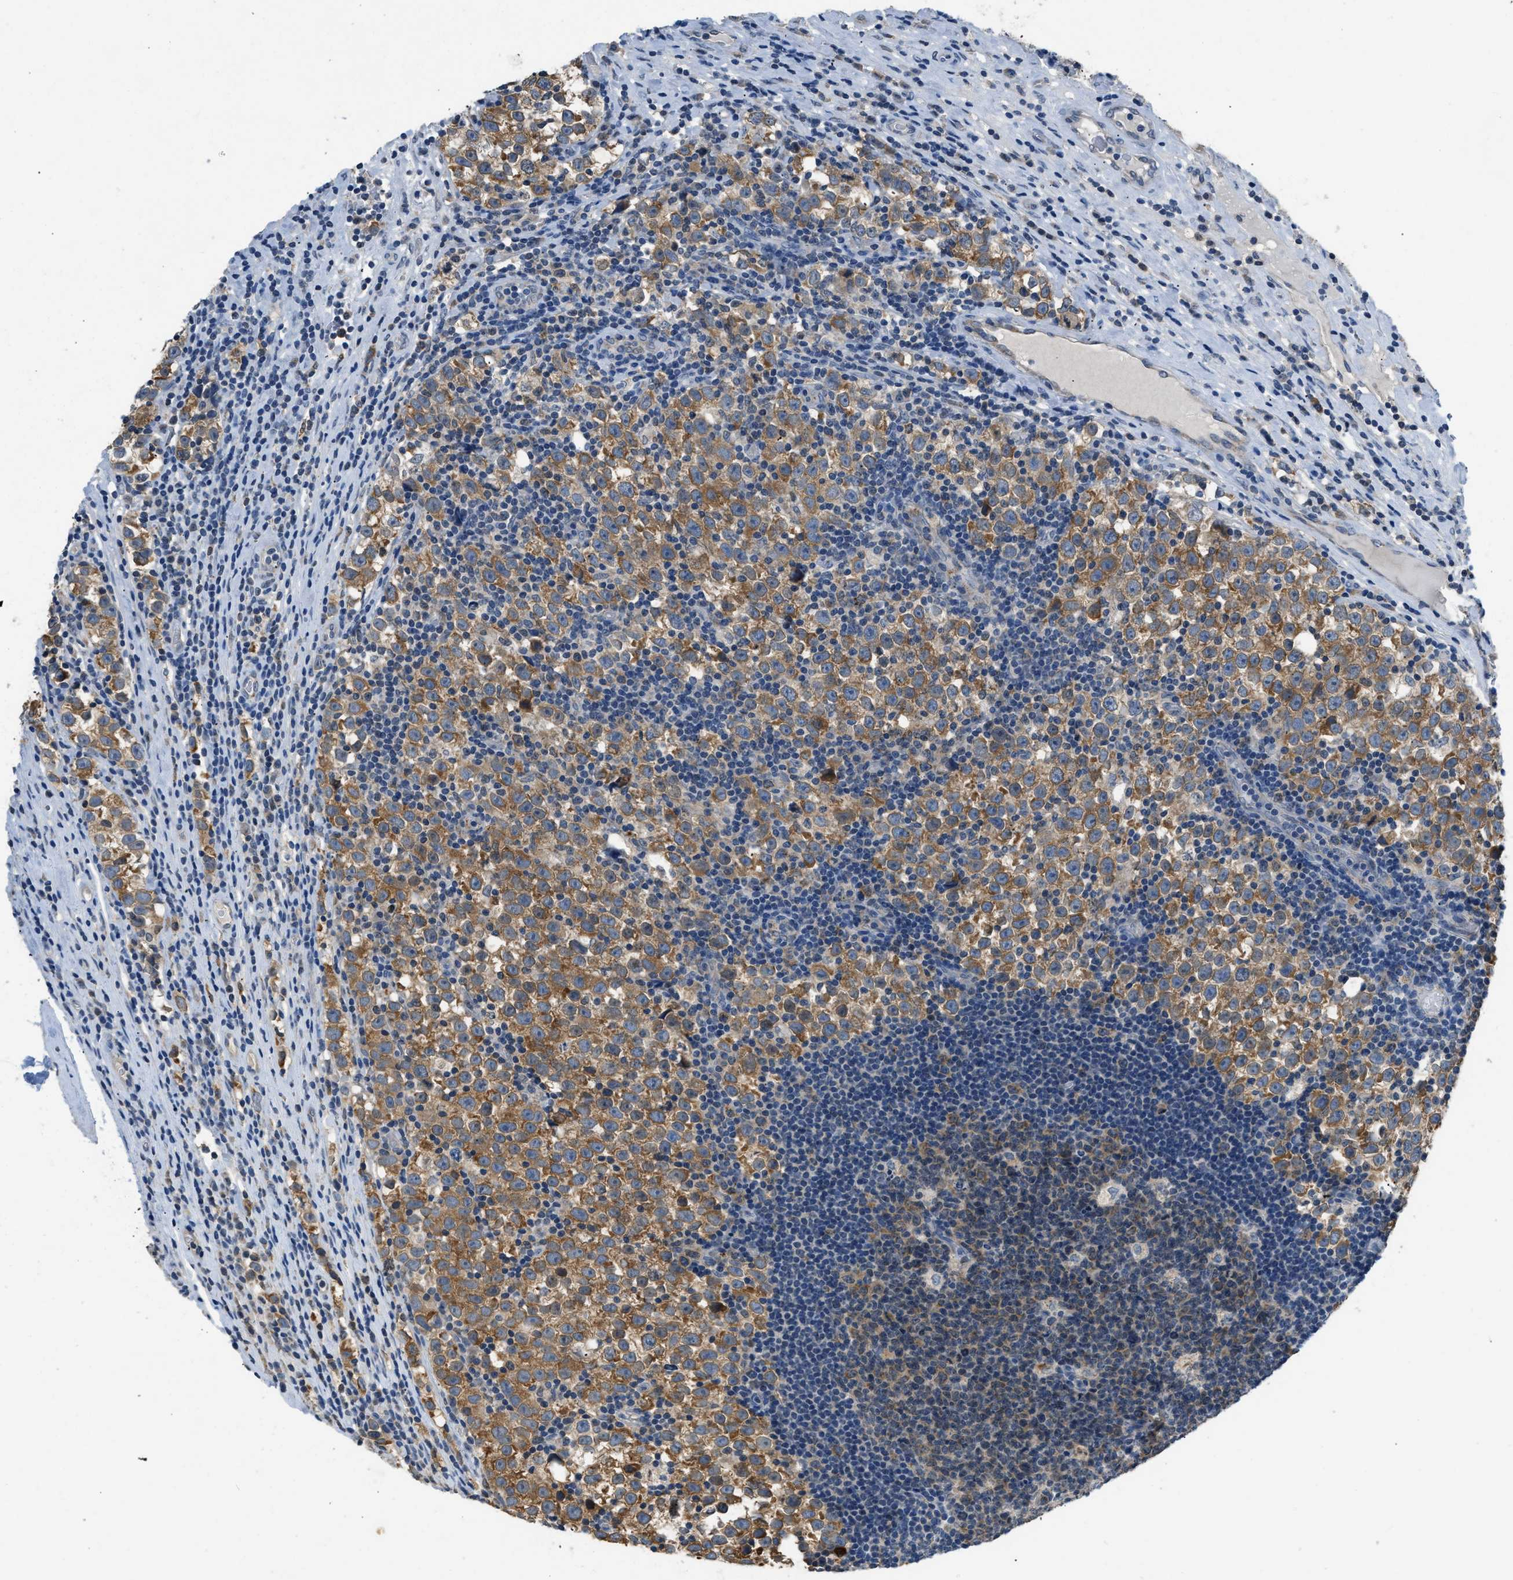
{"staining": {"intensity": "moderate", "quantity": ">75%", "location": "cytoplasmic/membranous"}, "tissue": "testis cancer", "cell_type": "Tumor cells", "image_type": "cancer", "snomed": [{"axis": "morphology", "description": "Normal tissue, NOS"}, {"axis": "morphology", "description": "Seminoma, NOS"}, {"axis": "topography", "description": "Testis"}], "caption": "Testis cancer (seminoma) stained with a protein marker displays moderate staining in tumor cells.", "gene": "TOMM34", "patient": {"sex": "male", "age": 43}}